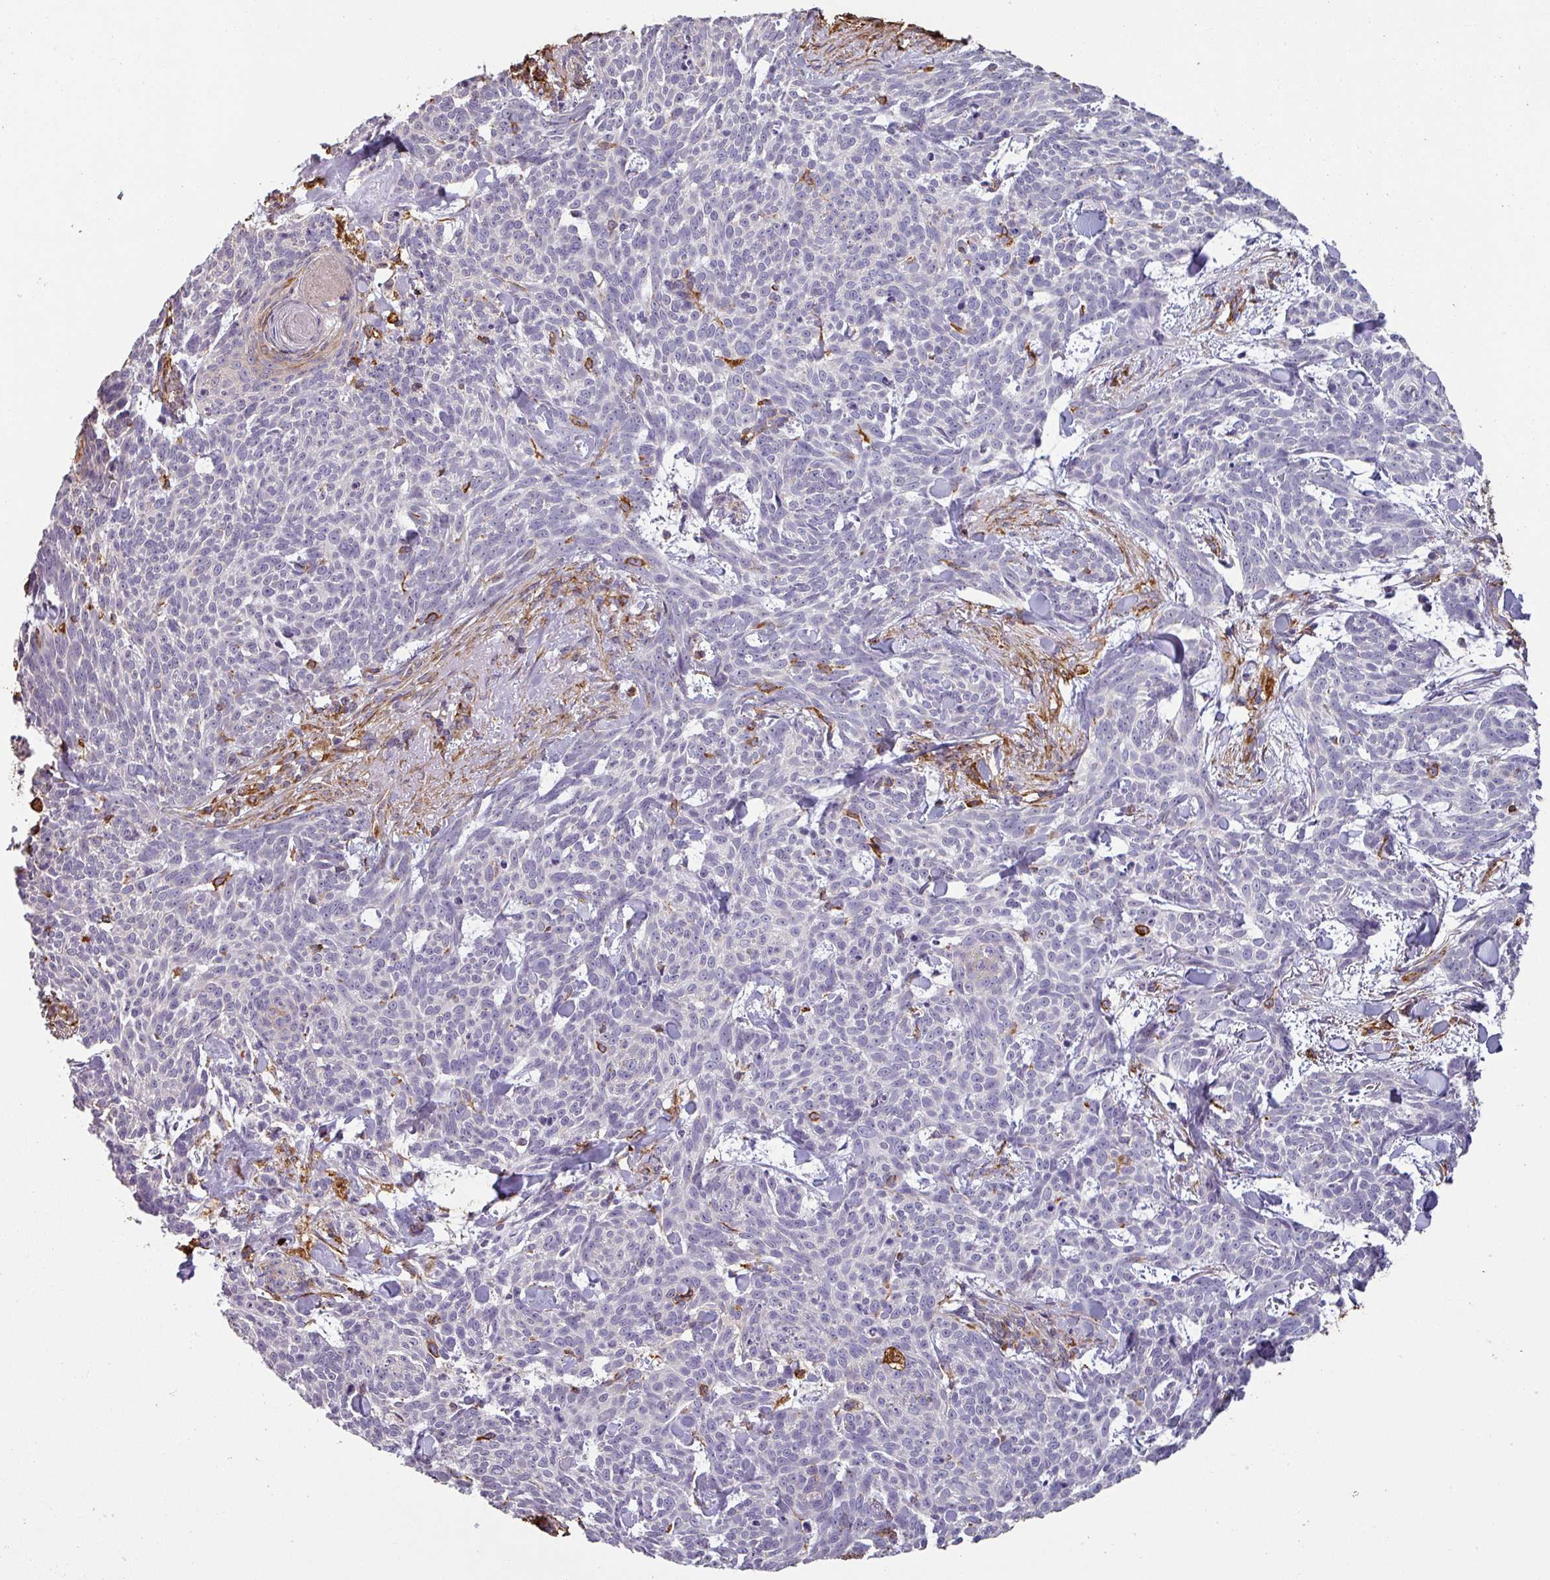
{"staining": {"intensity": "negative", "quantity": "none", "location": "none"}, "tissue": "skin cancer", "cell_type": "Tumor cells", "image_type": "cancer", "snomed": [{"axis": "morphology", "description": "Basal cell carcinoma"}, {"axis": "topography", "description": "Skin"}], "caption": "Tumor cells show no significant protein staining in skin basal cell carcinoma.", "gene": "ZNF280C", "patient": {"sex": "female", "age": 93}}